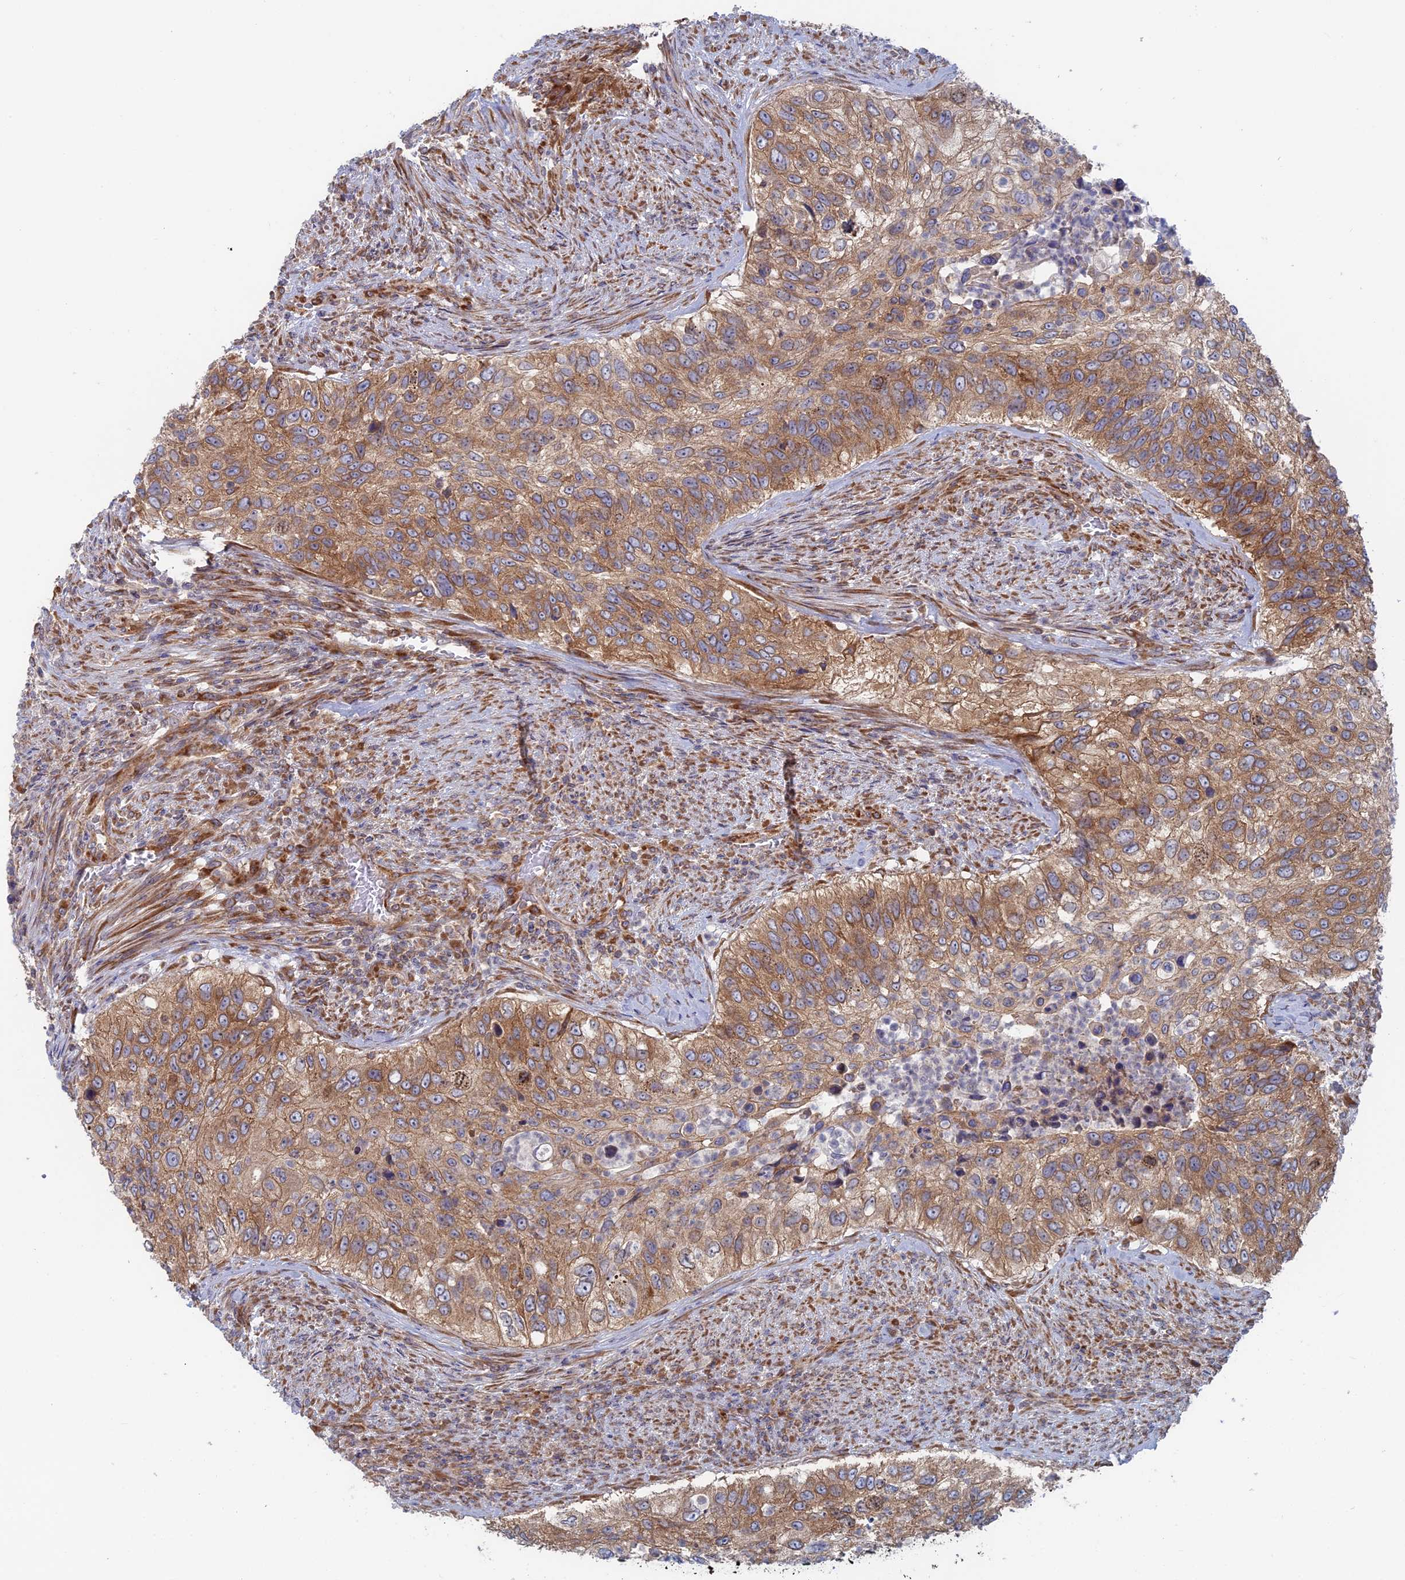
{"staining": {"intensity": "moderate", "quantity": ">75%", "location": "cytoplasmic/membranous"}, "tissue": "urothelial cancer", "cell_type": "Tumor cells", "image_type": "cancer", "snomed": [{"axis": "morphology", "description": "Urothelial carcinoma, High grade"}, {"axis": "topography", "description": "Urinary bladder"}], "caption": "IHC of human urothelial cancer reveals medium levels of moderate cytoplasmic/membranous staining in approximately >75% of tumor cells. (Stains: DAB (3,3'-diaminobenzidine) in brown, nuclei in blue, Microscopy: brightfield microscopy at high magnification).", "gene": "TBC1D30", "patient": {"sex": "female", "age": 60}}